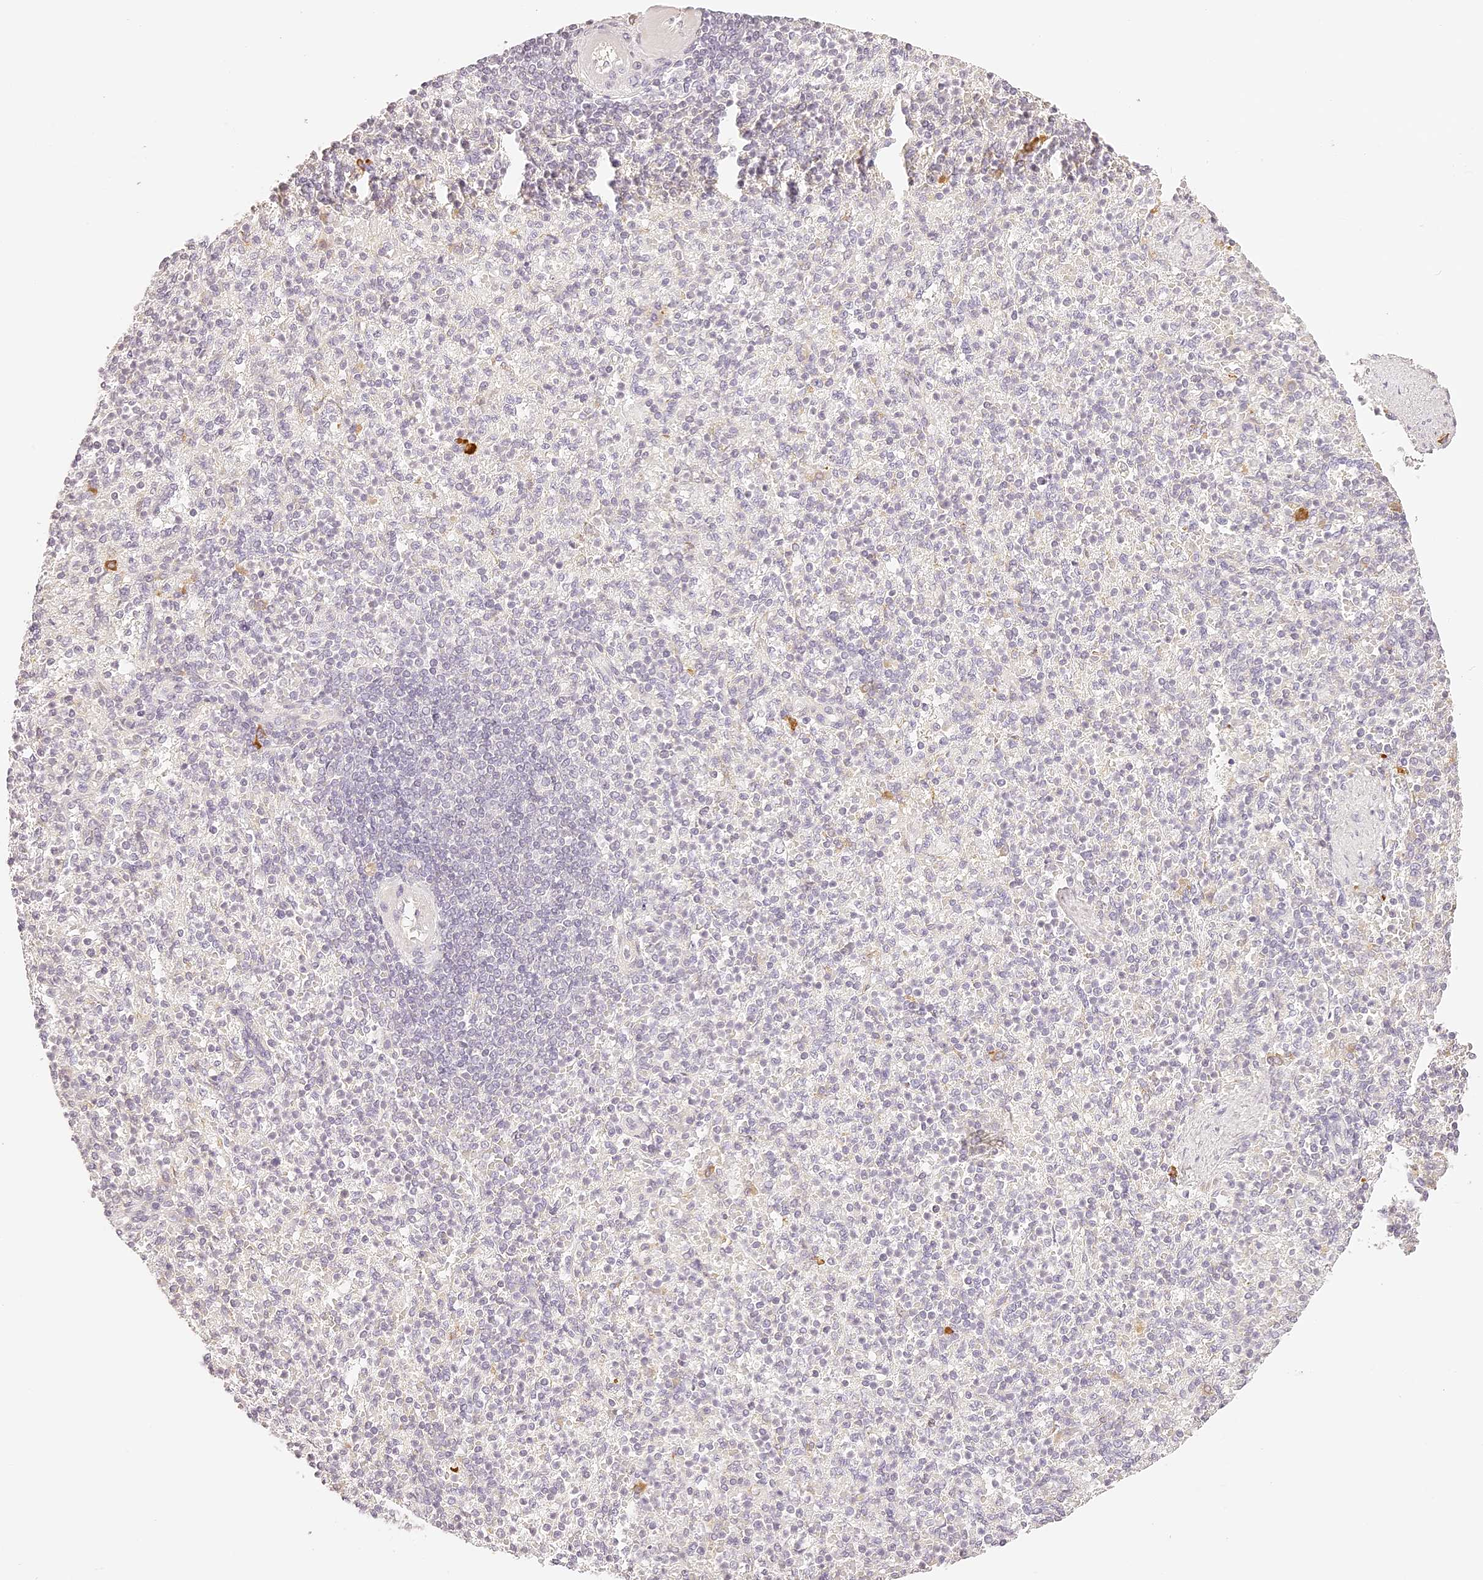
{"staining": {"intensity": "negative", "quantity": "none", "location": "none"}, "tissue": "spleen", "cell_type": "Cells in red pulp", "image_type": "normal", "snomed": [{"axis": "morphology", "description": "Normal tissue, NOS"}, {"axis": "topography", "description": "Spleen"}], "caption": "DAB immunohistochemical staining of benign human spleen displays no significant positivity in cells in red pulp.", "gene": "TRIM45", "patient": {"sex": "female", "age": 74}}